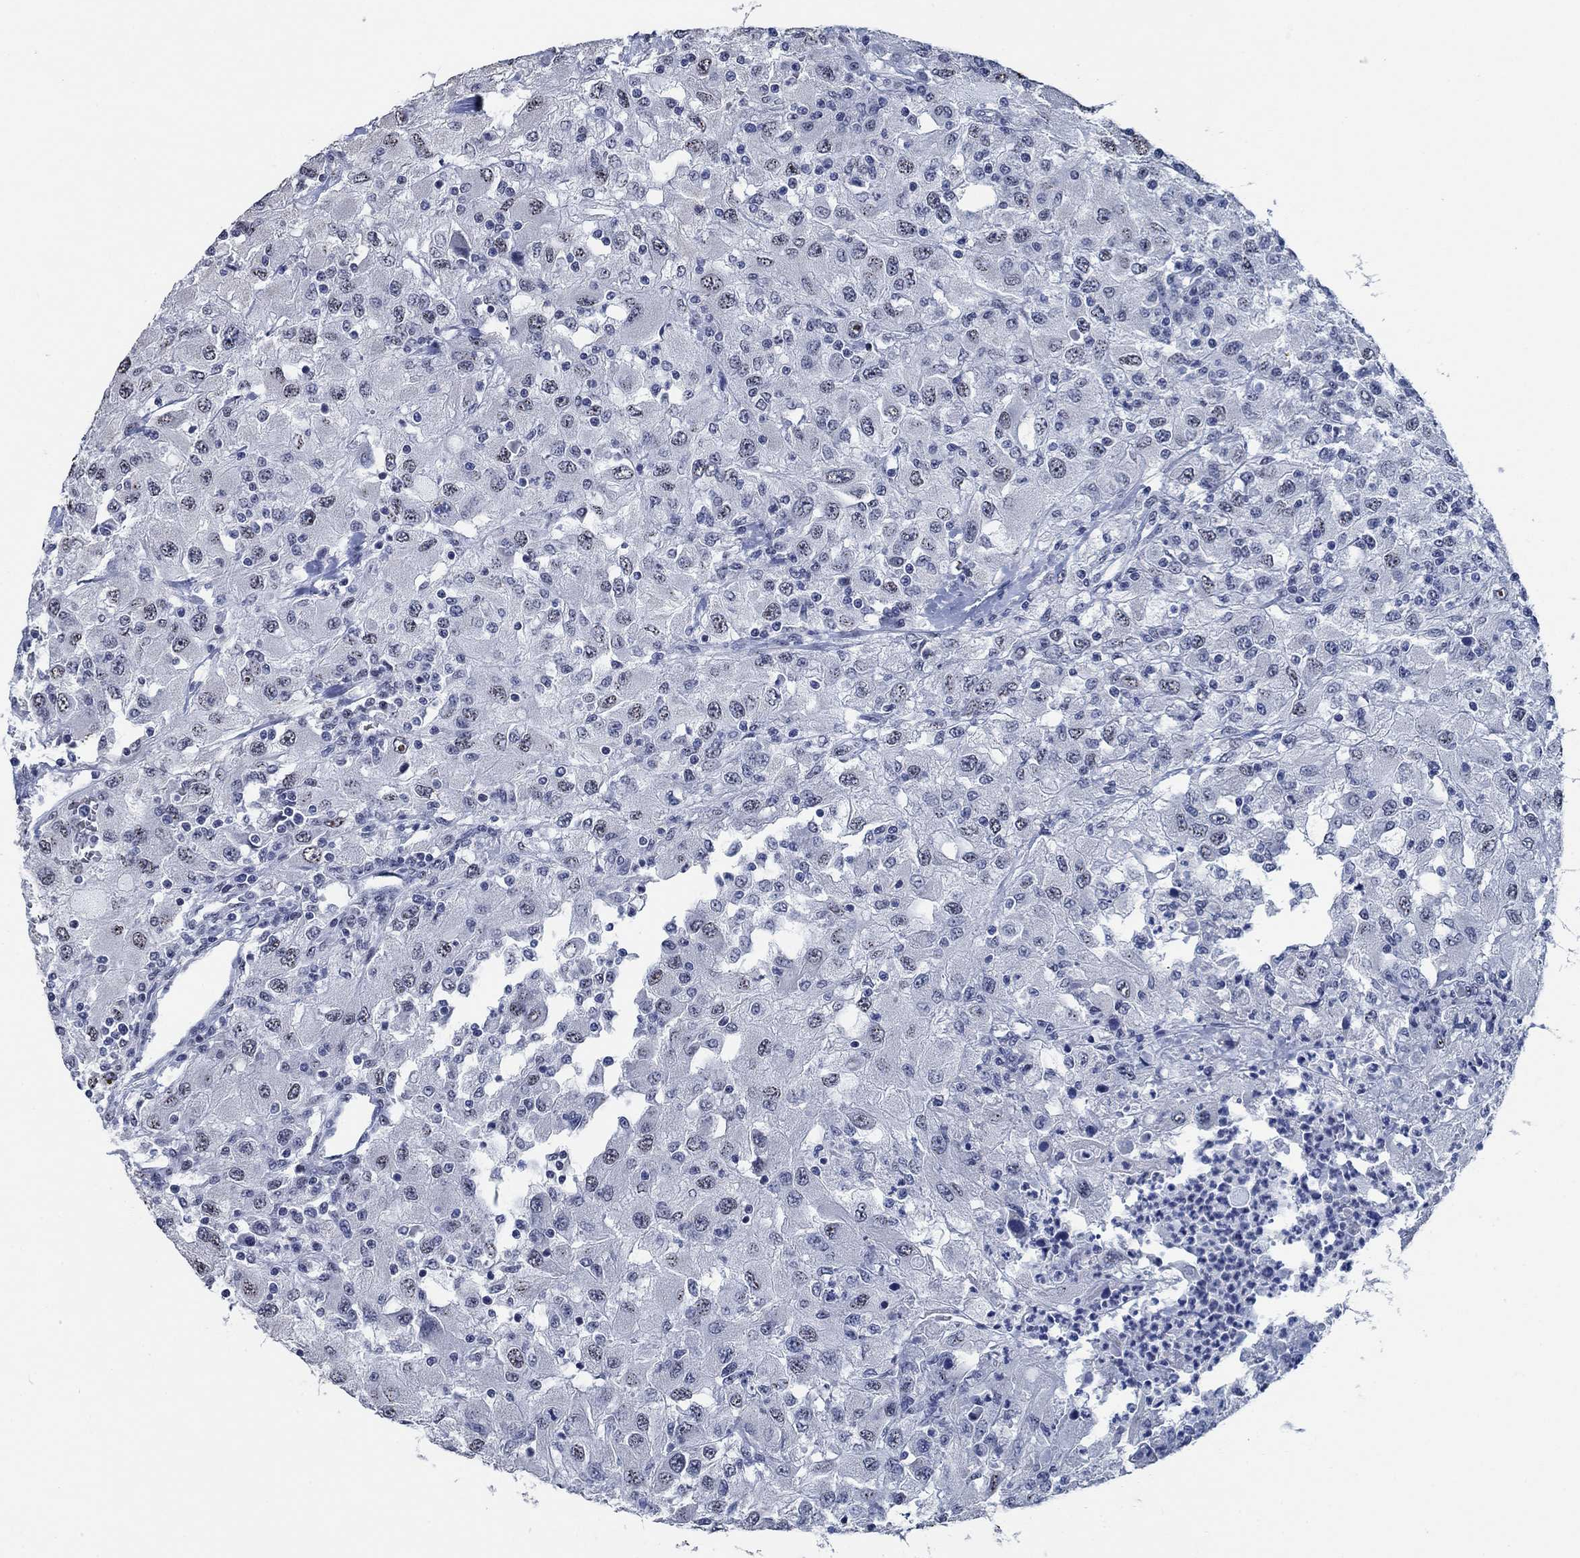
{"staining": {"intensity": "negative", "quantity": "none", "location": "none"}, "tissue": "renal cancer", "cell_type": "Tumor cells", "image_type": "cancer", "snomed": [{"axis": "morphology", "description": "Adenocarcinoma, NOS"}, {"axis": "topography", "description": "Kidney"}], "caption": "This is an immunohistochemistry (IHC) image of renal adenocarcinoma. There is no expression in tumor cells.", "gene": "OBSCN", "patient": {"sex": "female", "age": 67}}